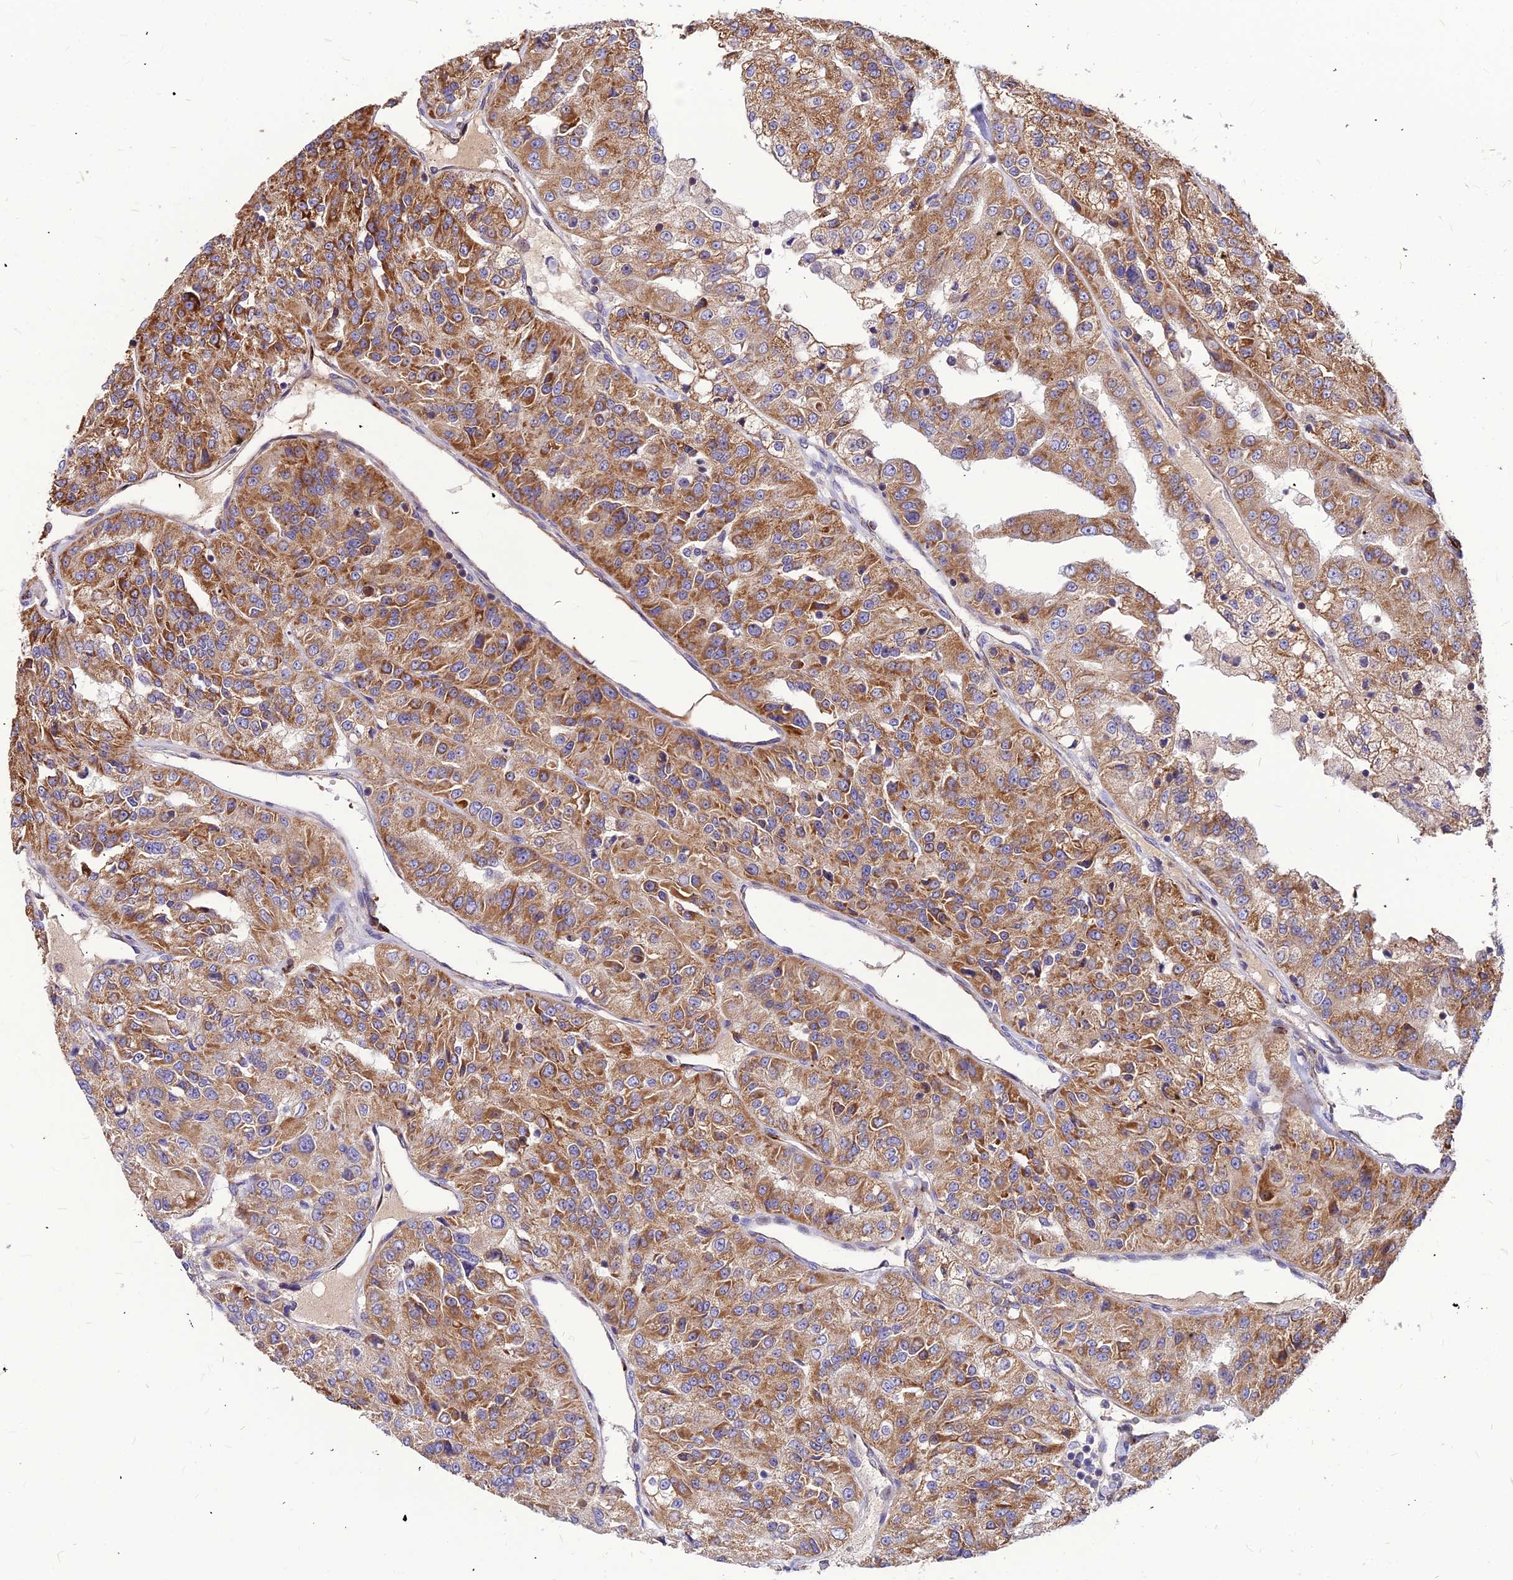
{"staining": {"intensity": "moderate", "quantity": ">75%", "location": "cytoplasmic/membranous"}, "tissue": "renal cancer", "cell_type": "Tumor cells", "image_type": "cancer", "snomed": [{"axis": "morphology", "description": "Adenocarcinoma, NOS"}, {"axis": "topography", "description": "Kidney"}], "caption": "Renal adenocarcinoma stained with a brown dye demonstrates moderate cytoplasmic/membranous positive expression in approximately >75% of tumor cells.", "gene": "ASPHD1", "patient": {"sex": "female", "age": 63}}